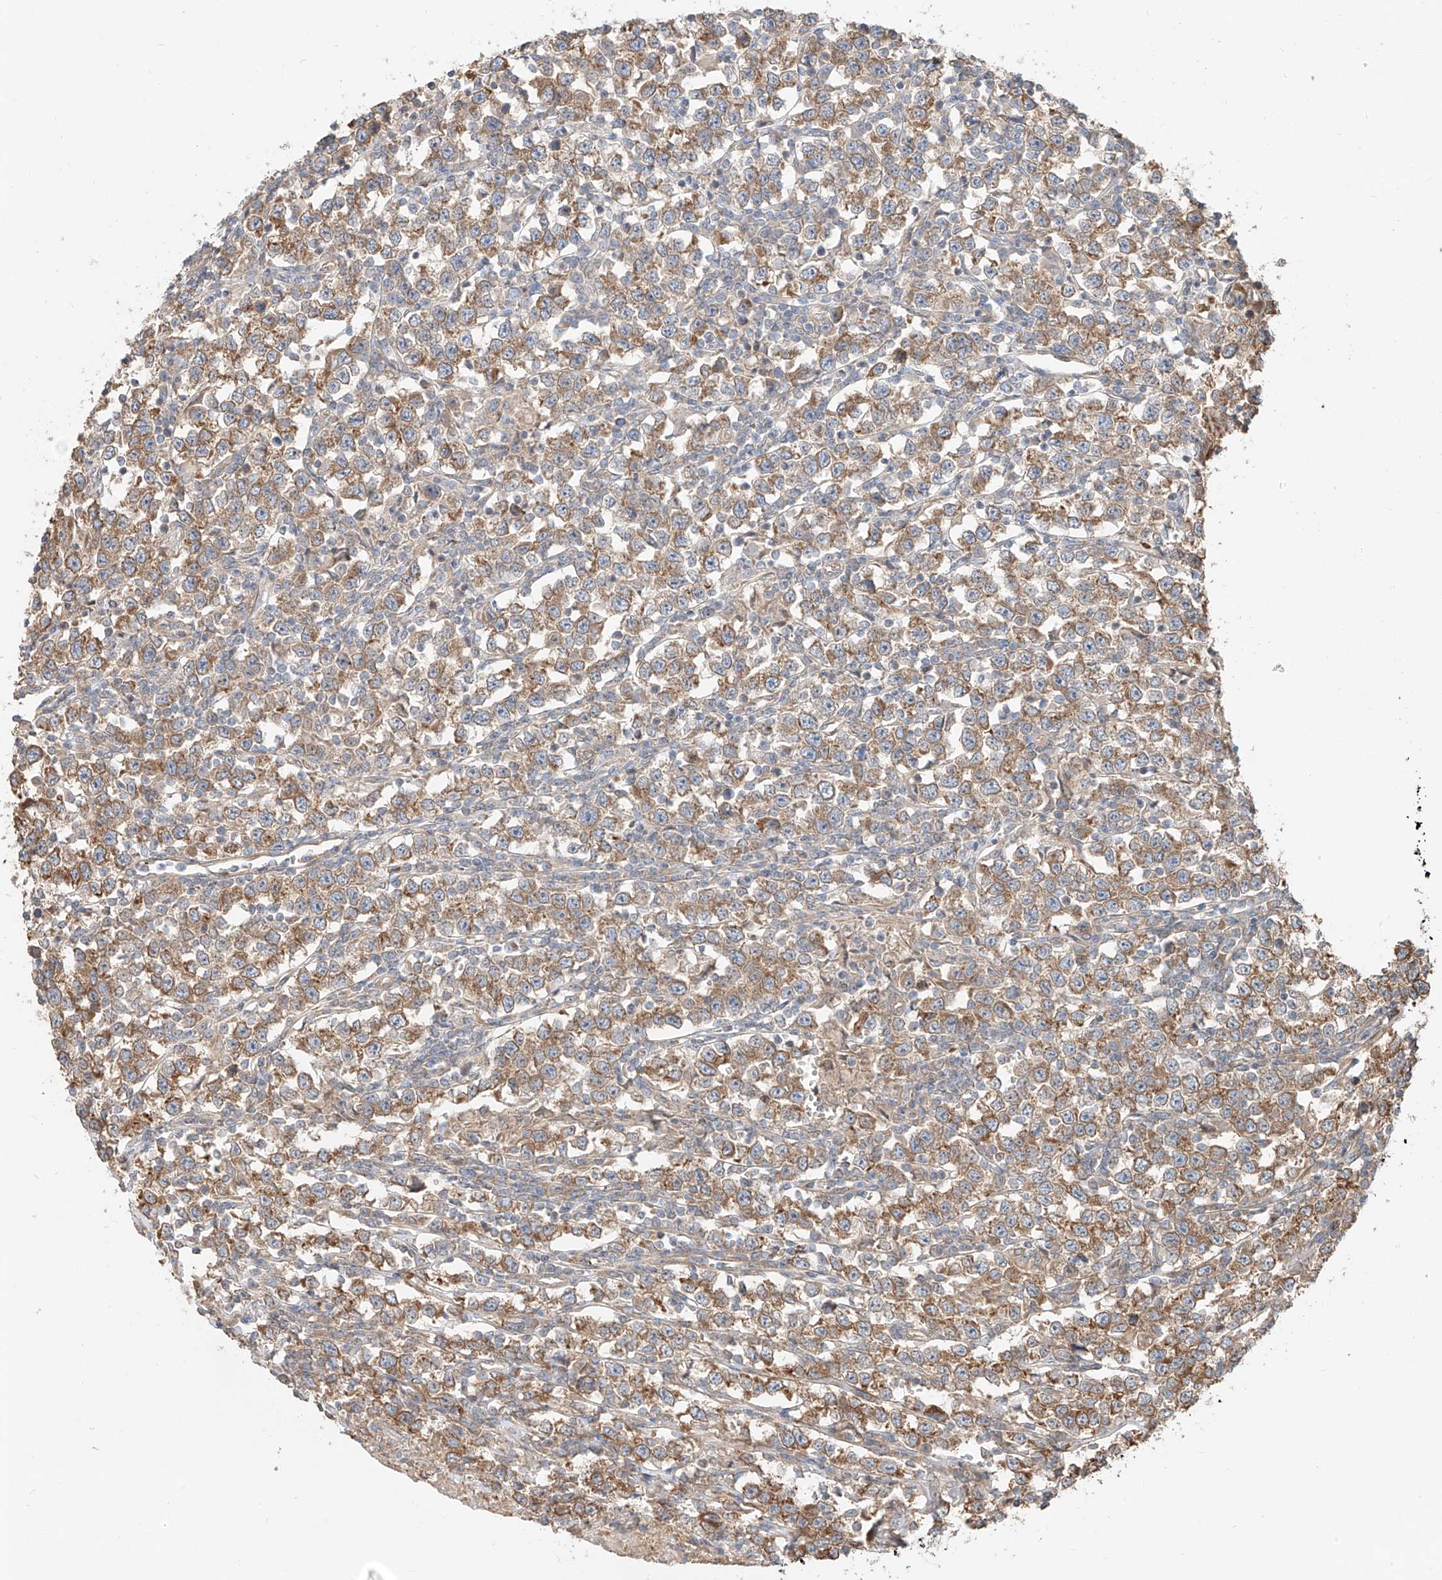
{"staining": {"intensity": "moderate", "quantity": ">75%", "location": "cytoplasmic/membranous"}, "tissue": "testis cancer", "cell_type": "Tumor cells", "image_type": "cancer", "snomed": [{"axis": "morphology", "description": "Normal tissue, NOS"}, {"axis": "morphology", "description": "Seminoma, NOS"}, {"axis": "topography", "description": "Testis"}], "caption": "Testis cancer stained with DAB (3,3'-diaminobenzidine) IHC exhibits medium levels of moderate cytoplasmic/membranous positivity in approximately >75% of tumor cells. Using DAB (brown) and hematoxylin (blue) stains, captured at high magnification using brightfield microscopy.", "gene": "CEP162", "patient": {"sex": "male", "age": 43}}